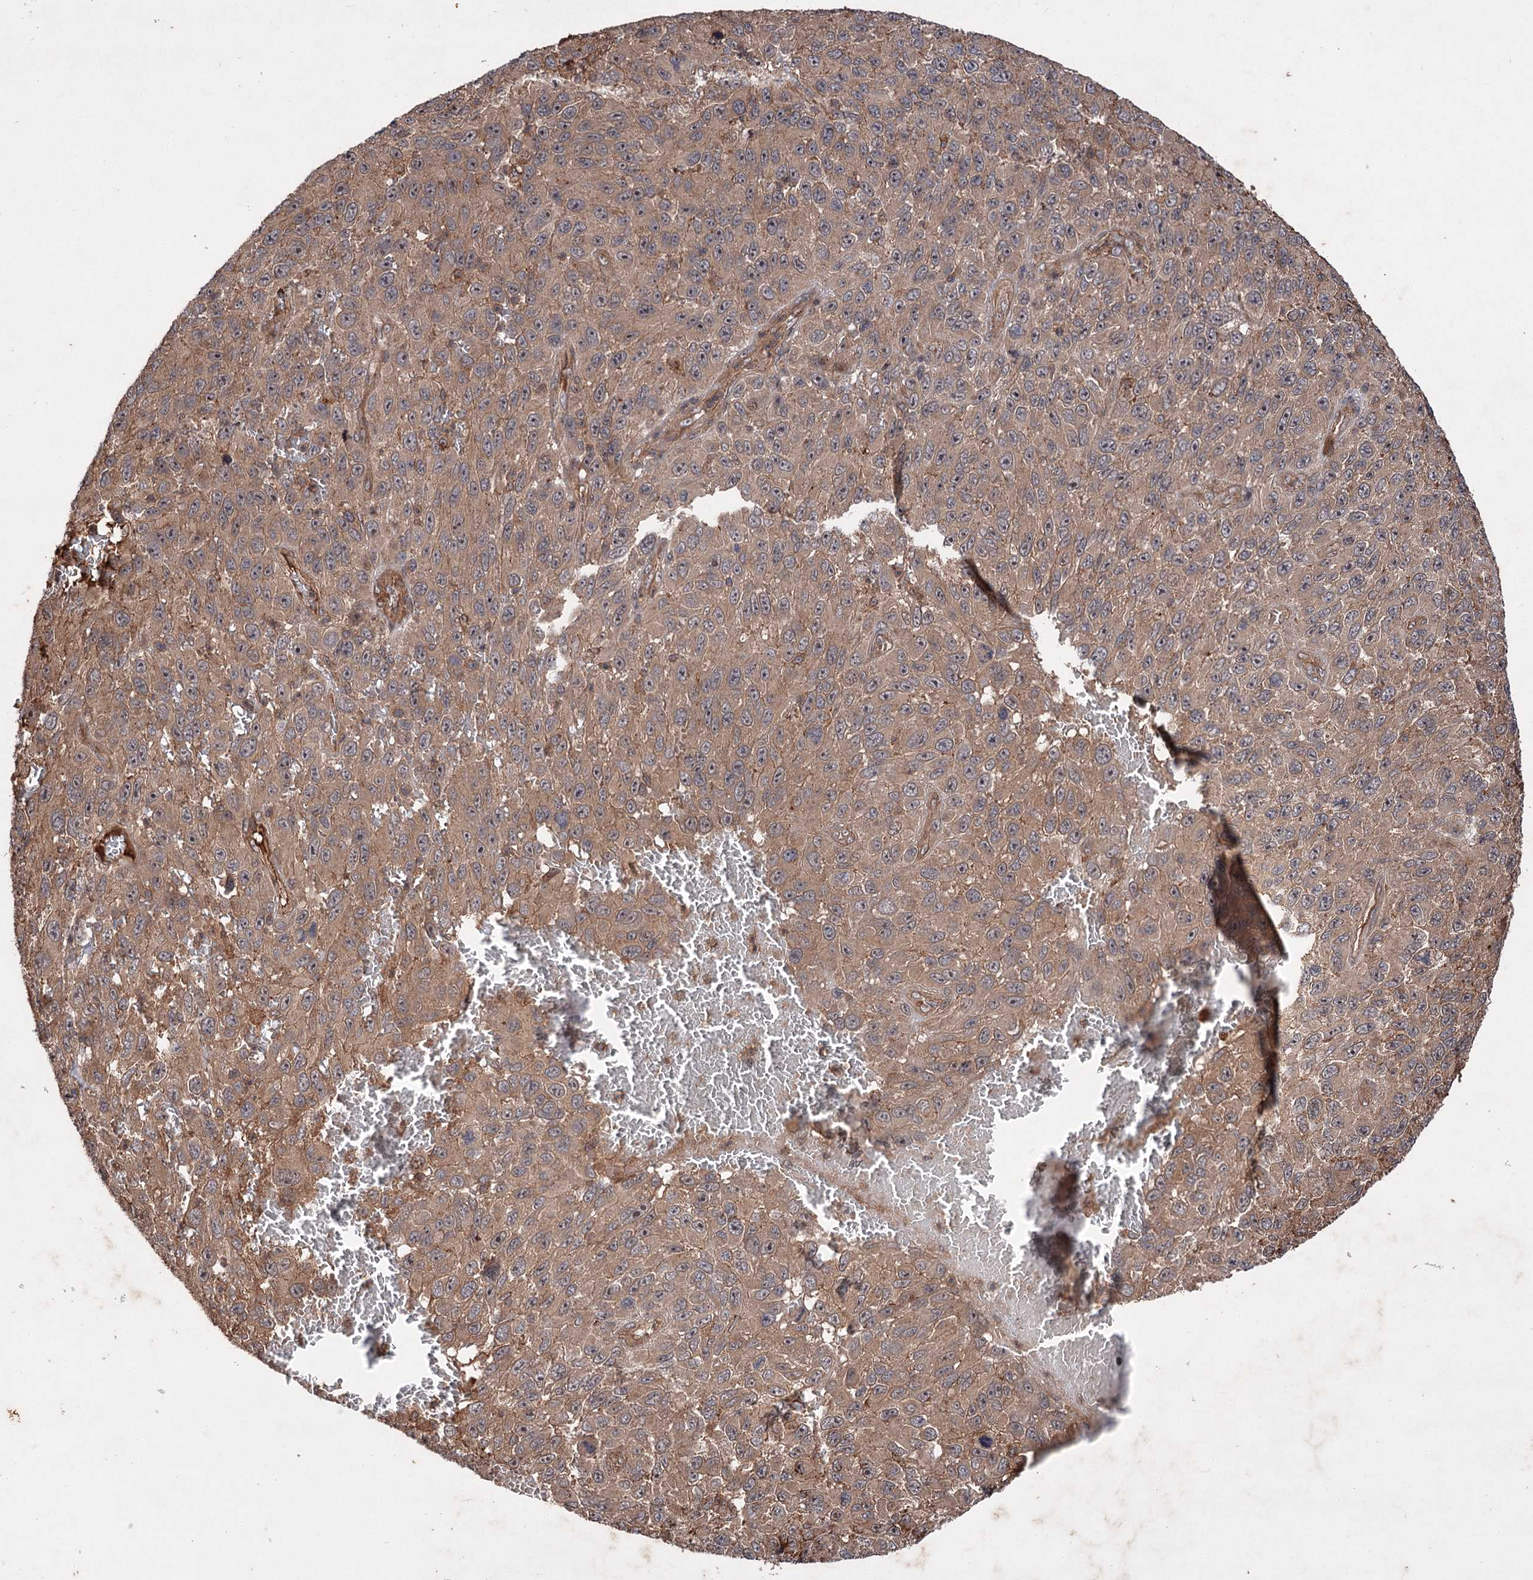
{"staining": {"intensity": "moderate", "quantity": ">75%", "location": "cytoplasmic/membranous"}, "tissue": "melanoma", "cell_type": "Tumor cells", "image_type": "cancer", "snomed": [{"axis": "morphology", "description": "Normal tissue, NOS"}, {"axis": "morphology", "description": "Malignant melanoma, NOS"}, {"axis": "topography", "description": "Skin"}], "caption": "Immunohistochemical staining of melanoma reveals medium levels of moderate cytoplasmic/membranous protein expression in approximately >75% of tumor cells.", "gene": "ADK", "patient": {"sex": "female", "age": 96}}